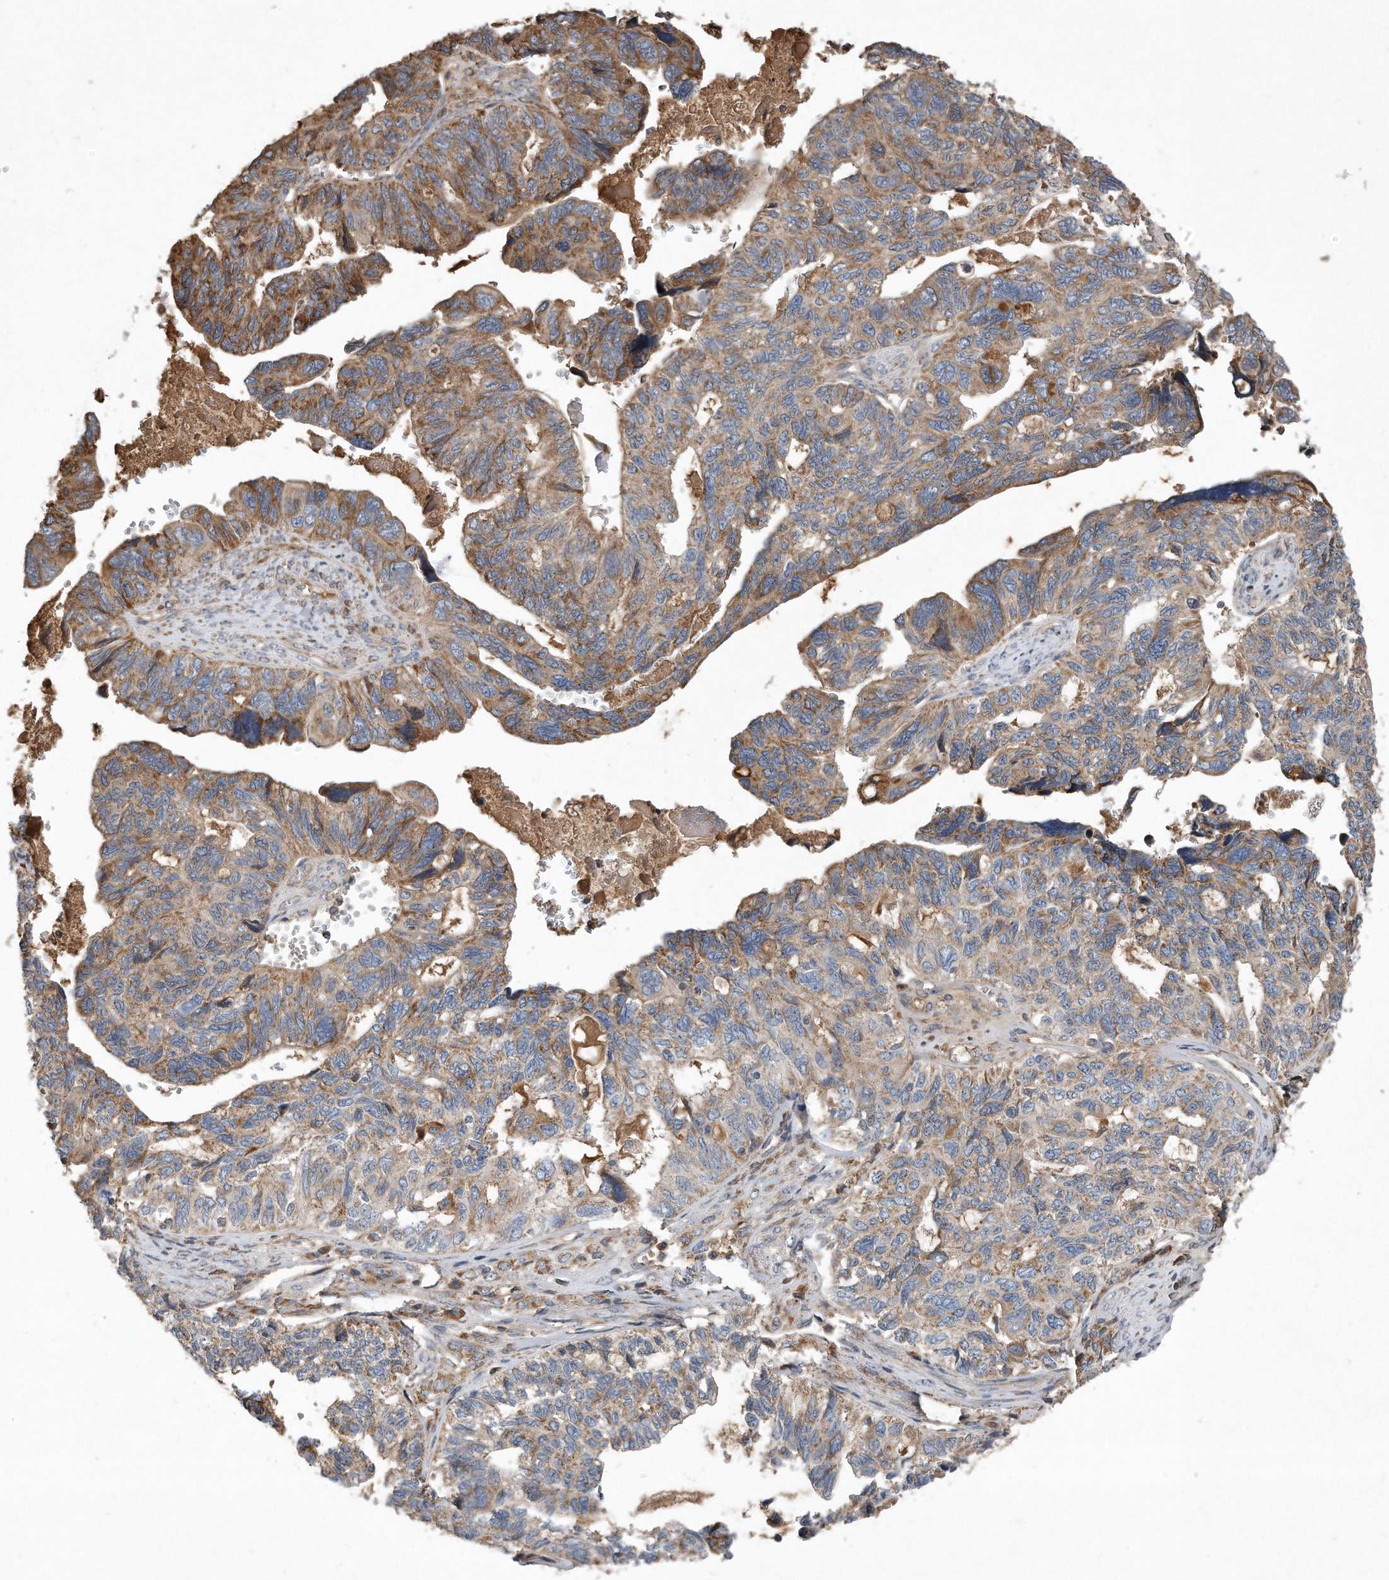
{"staining": {"intensity": "moderate", "quantity": ">75%", "location": "cytoplasmic/membranous"}, "tissue": "ovarian cancer", "cell_type": "Tumor cells", "image_type": "cancer", "snomed": [{"axis": "morphology", "description": "Cystadenocarcinoma, serous, NOS"}, {"axis": "topography", "description": "Ovary"}], "caption": "High-magnification brightfield microscopy of ovarian cancer stained with DAB (3,3'-diaminobenzidine) (brown) and counterstained with hematoxylin (blue). tumor cells exhibit moderate cytoplasmic/membranous staining is identified in approximately>75% of cells. The protein is stained brown, and the nuclei are stained in blue (DAB IHC with brightfield microscopy, high magnification).", "gene": "SDHA", "patient": {"sex": "female", "age": 79}}